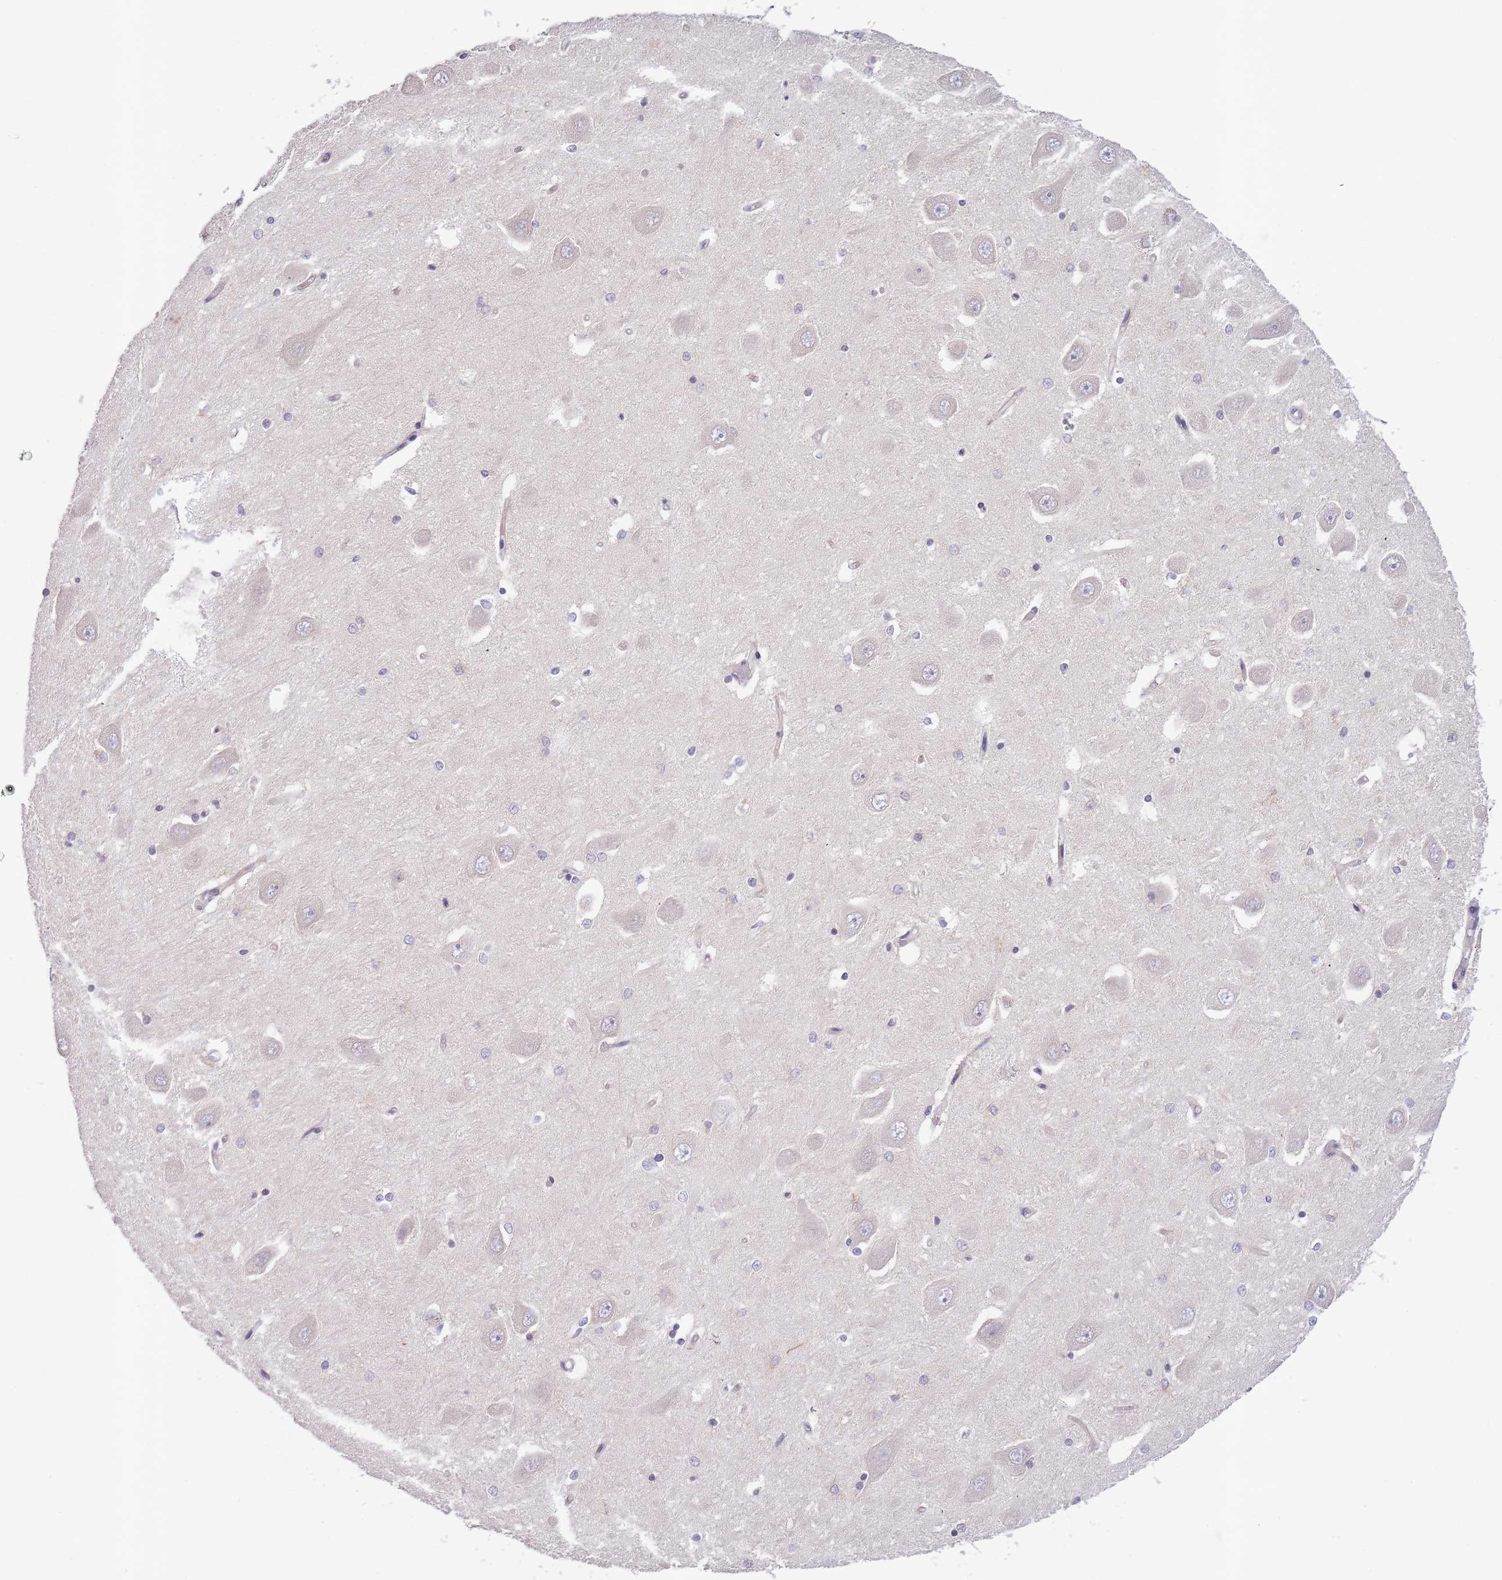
{"staining": {"intensity": "negative", "quantity": "none", "location": "none"}, "tissue": "hippocampus", "cell_type": "Glial cells", "image_type": "normal", "snomed": [{"axis": "morphology", "description": "Normal tissue, NOS"}, {"axis": "topography", "description": "Hippocampus"}], "caption": "This is a micrograph of IHC staining of benign hippocampus, which shows no expression in glial cells.", "gene": "ZNF658", "patient": {"sex": "male", "age": 45}}